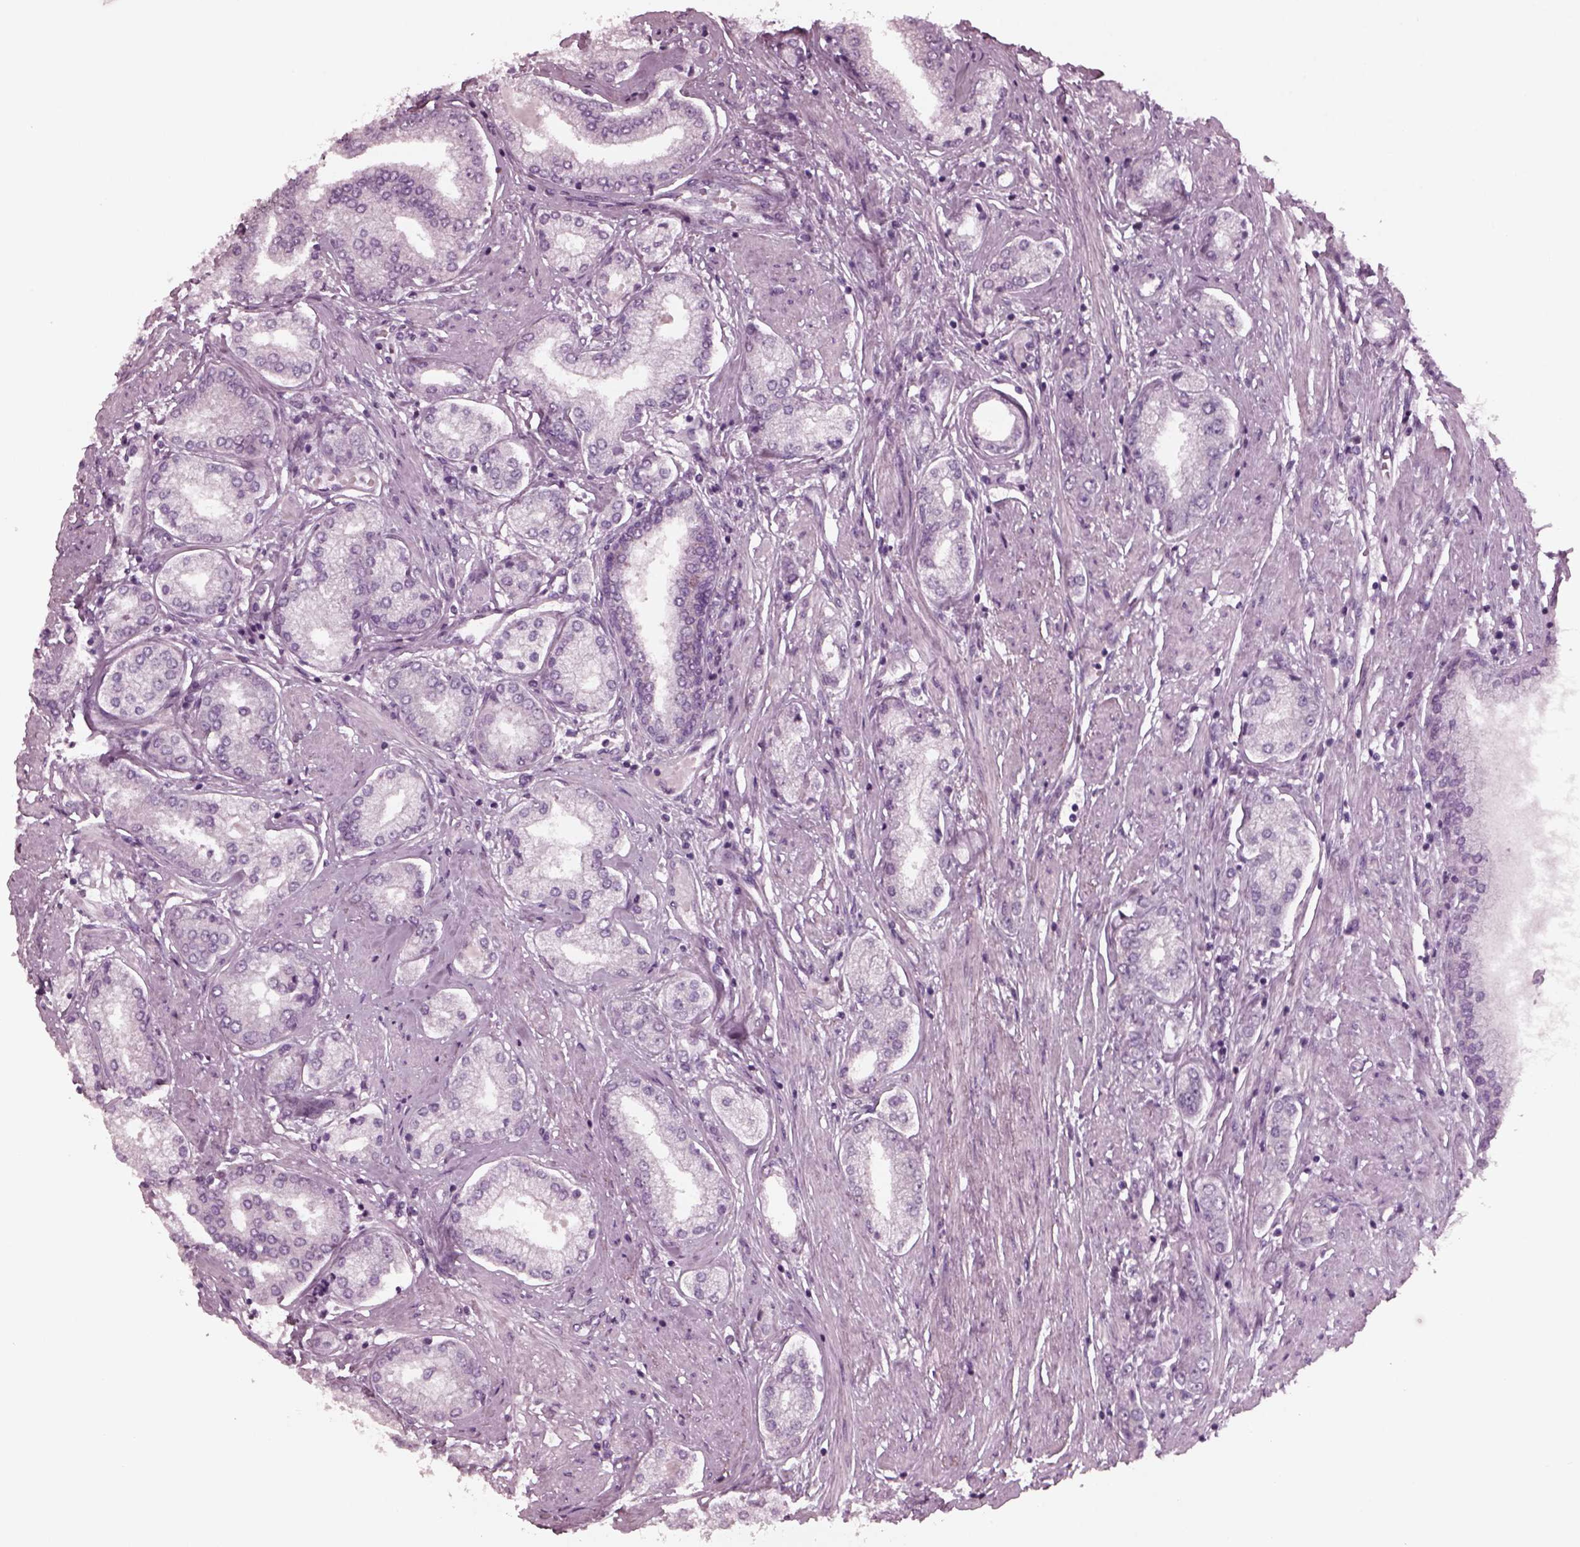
{"staining": {"intensity": "negative", "quantity": "none", "location": "none"}, "tissue": "prostate cancer", "cell_type": "Tumor cells", "image_type": "cancer", "snomed": [{"axis": "morphology", "description": "Adenocarcinoma, NOS"}, {"axis": "topography", "description": "Prostate"}], "caption": "Immunohistochemistry (IHC) image of neoplastic tissue: human prostate cancer (adenocarcinoma) stained with DAB (3,3'-diaminobenzidine) reveals no significant protein positivity in tumor cells.", "gene": "YY2", "patient": {"sex": "male", "age": 63}}